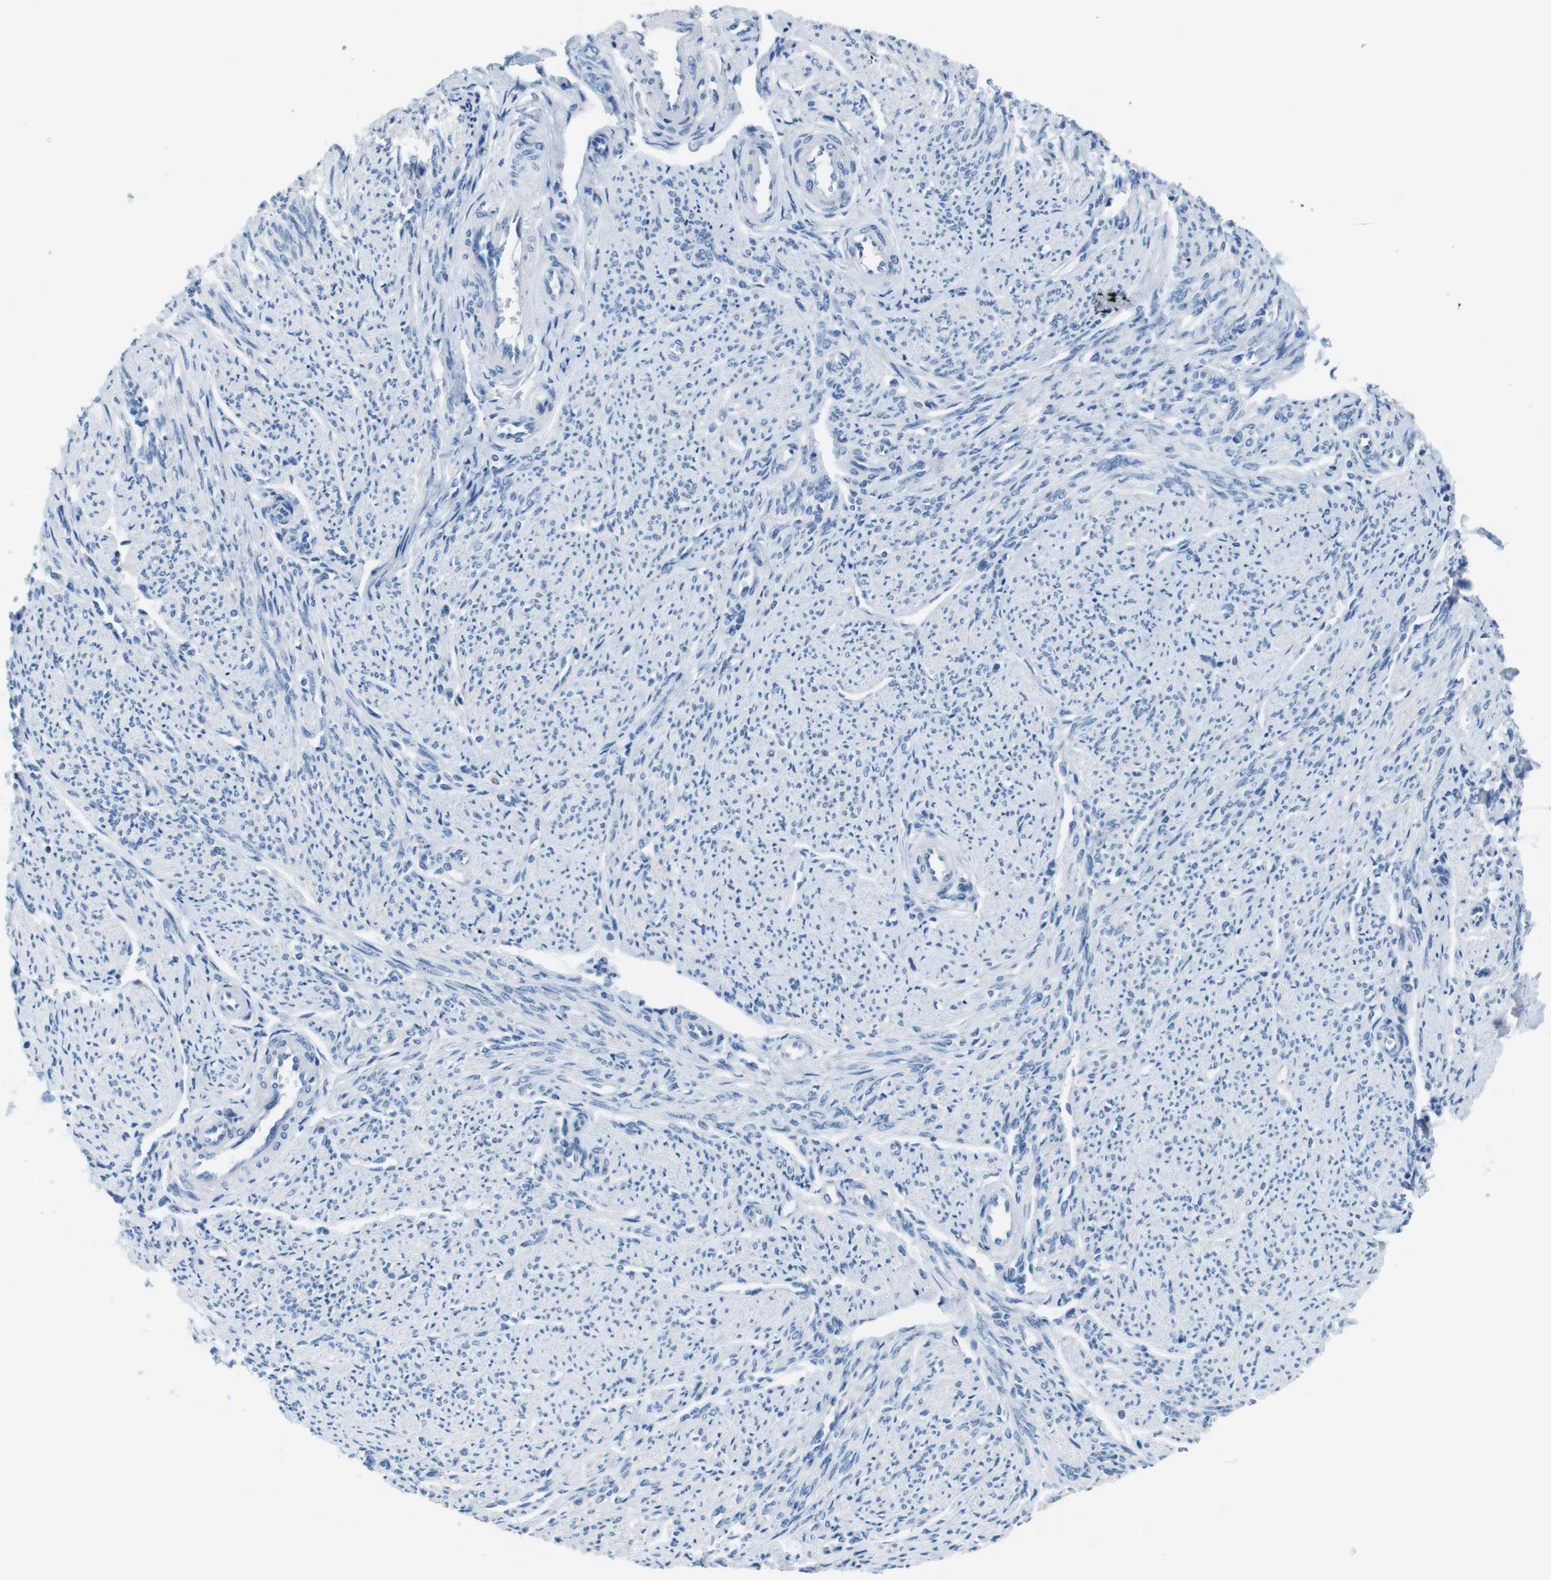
{"staining": {"intensity": "negative", "quantity": "none", "location": "none"}, "tissue": "smooth muscle", "cell_type": "Smooth muscle cells", "image_type": "normal", "snomed": [{"axis": "morphology", "description": "Normal tissue, NOS"}, {"axis": "topography", "description": "Smooth muscle"}], "caption": "High power microscopy image of an immunohistochemistry (IHC) photomicrograph of normal smooth muscle, revealing no significant positivity in smooth muscle cells.", "gene": "SLC35A3", "patient": {"sex": "female", "age": 65}}